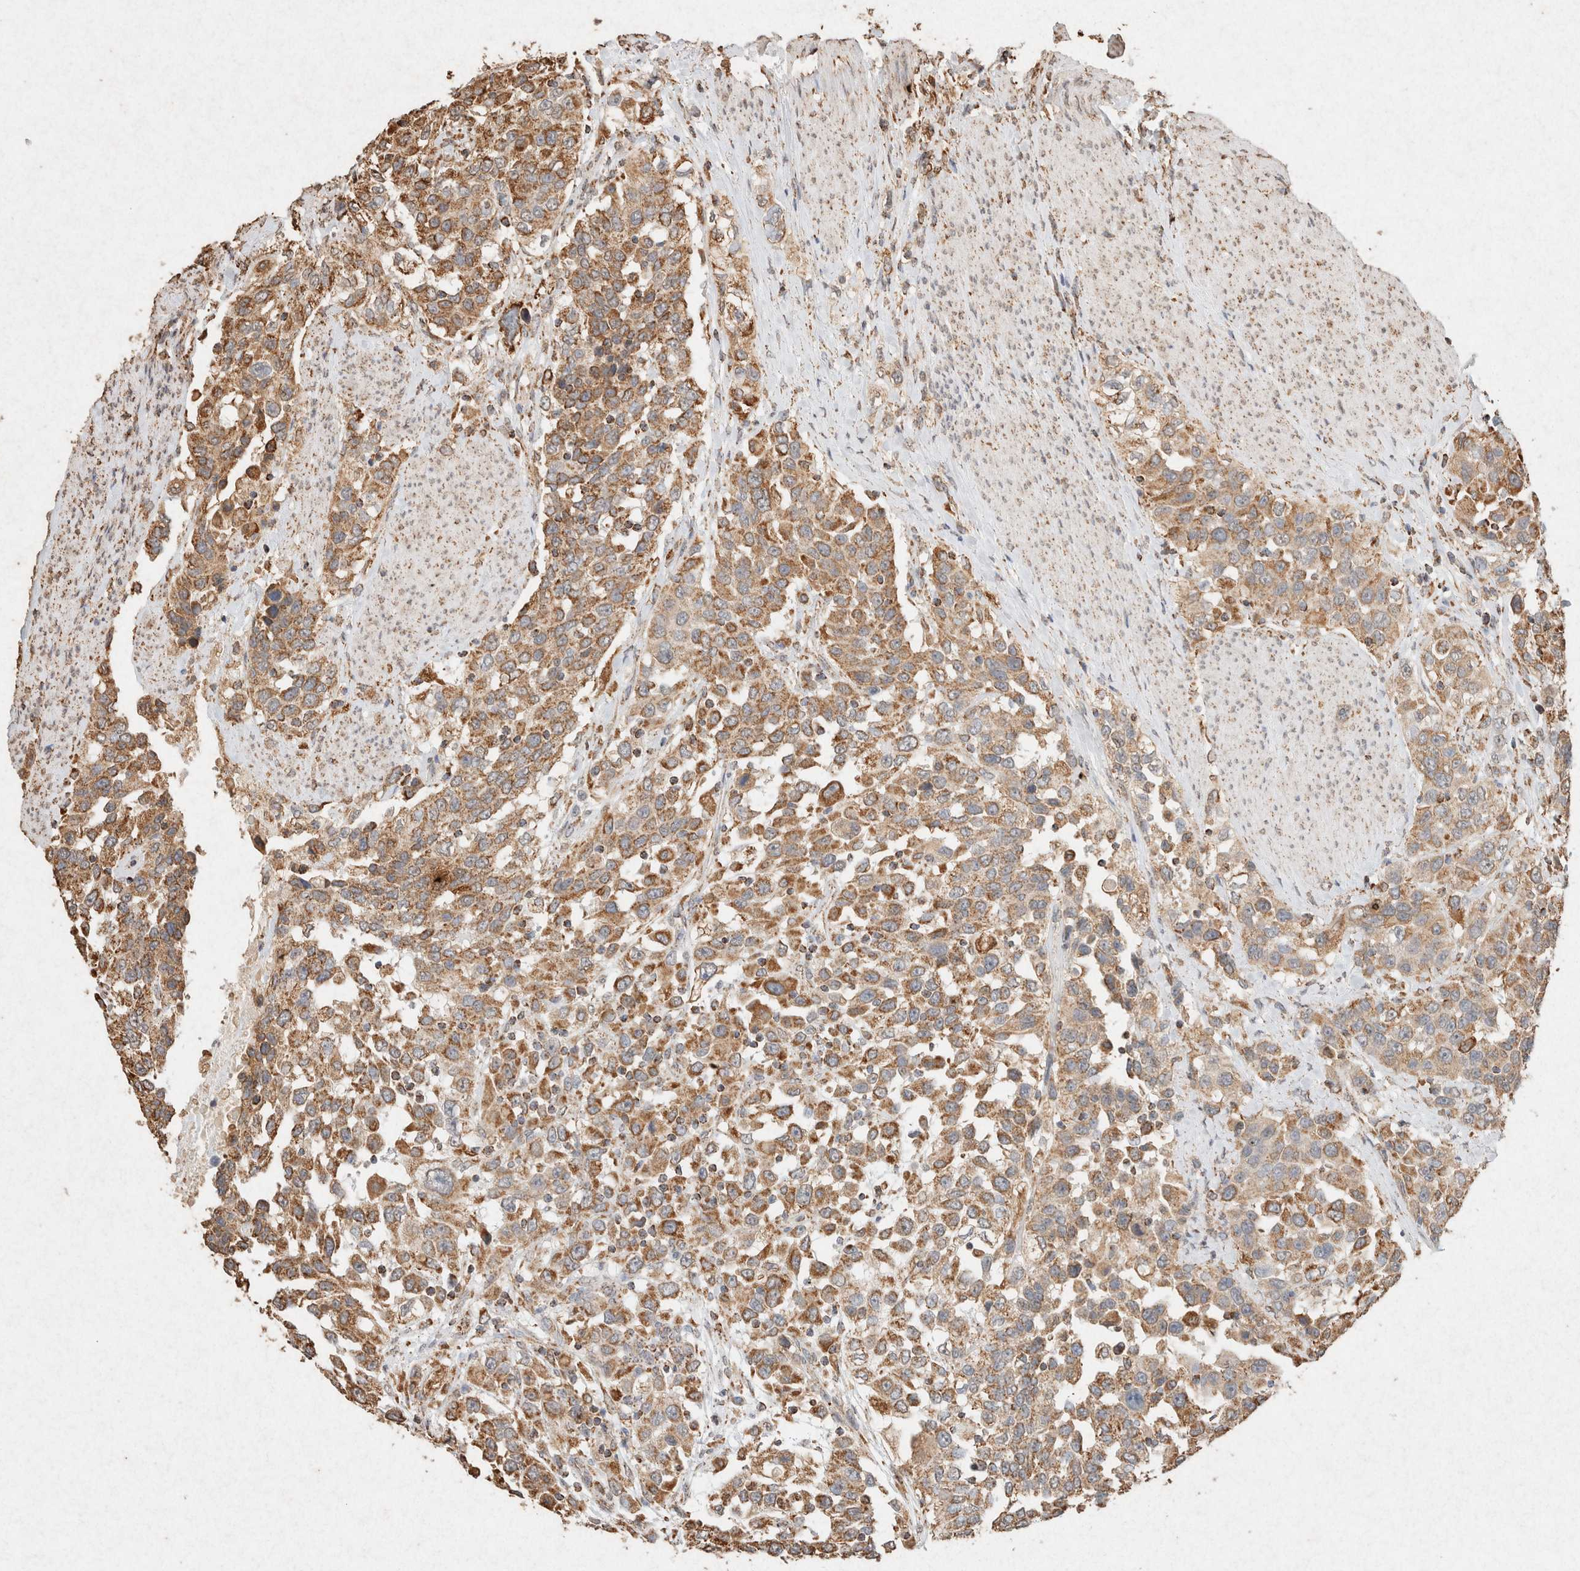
{"staining": {"intensity": "moderate", "quantity": ">75%", "location": "cytoplasmic/membranous"}, "tissue": "urothelial cancer", "cell_type": "Tumor cells", "image_type": "cancer", "snomed": [{"axis": "morphology", "description": "Urothelial carcinoma, High grade"}, {"axis": "topography", "description": "Urinary bladder"}], "caption": "Approximately >75% of tumor cells in high-grade urothelial carcinoma reveal moderate cytoplasmic/membranous protein expression as visualized by brown immunohistochemical staining.", "gene": "SDC2", "patient": {"sex": "female", "age": 80}}